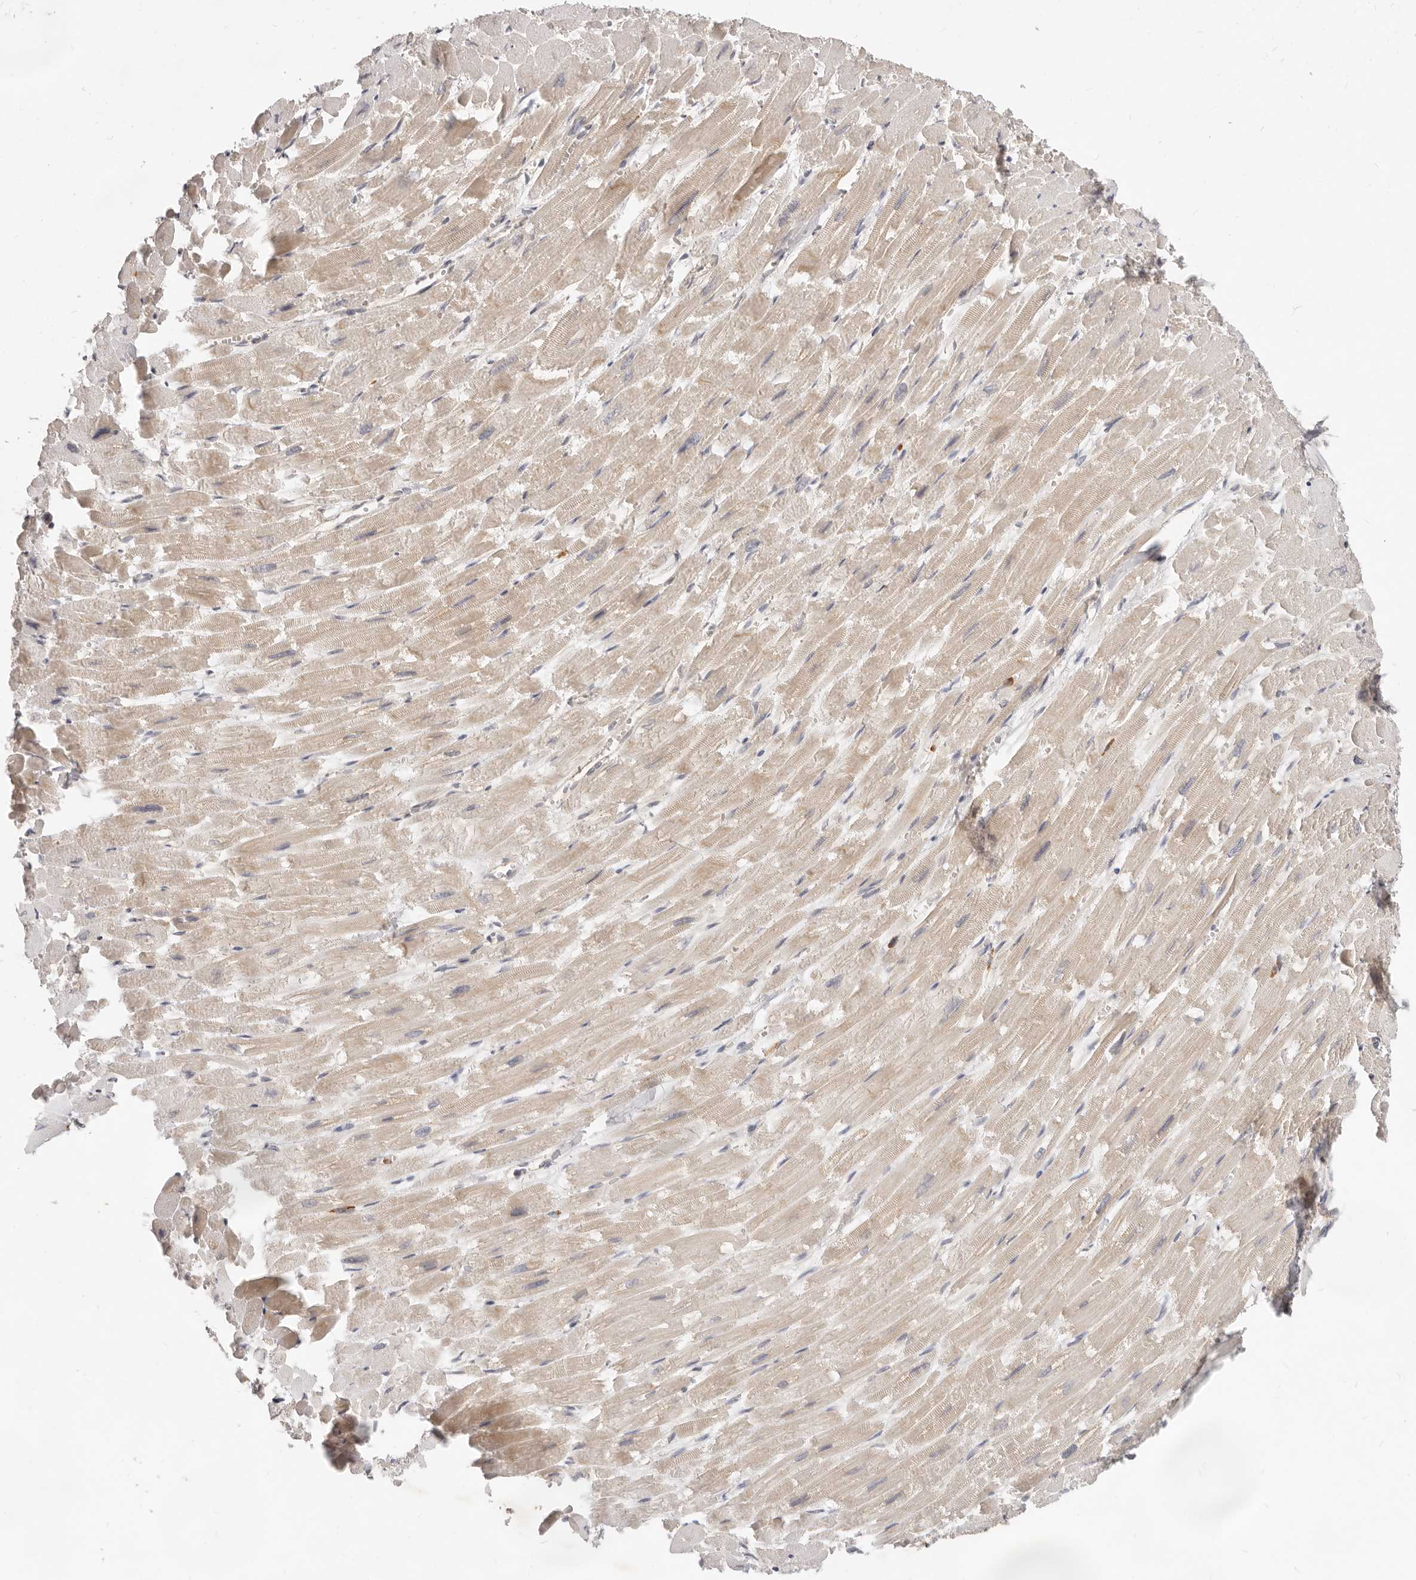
{"staining": {"intensity": "moderate", "quantity": "25%-75%", "location": "cytoplasmic/membranous"}, "tissue": "heart muscle", "cell_type": "Cardiomyocytes", "image_type": "normal", "snomed": [{"axis": "morphology", "description": "Normal tissue, NOS"}, {"axis": "topography", "description": "Heart"}], "caption": "Benign heart muscle demonstrates moderate cytoplasmic/membranous staining in about 25%-75% of cardiomyocytes, visualized by immunohistochemistry.", "gene": "USP49", "patient": {"sex": "male", "age": 54}}